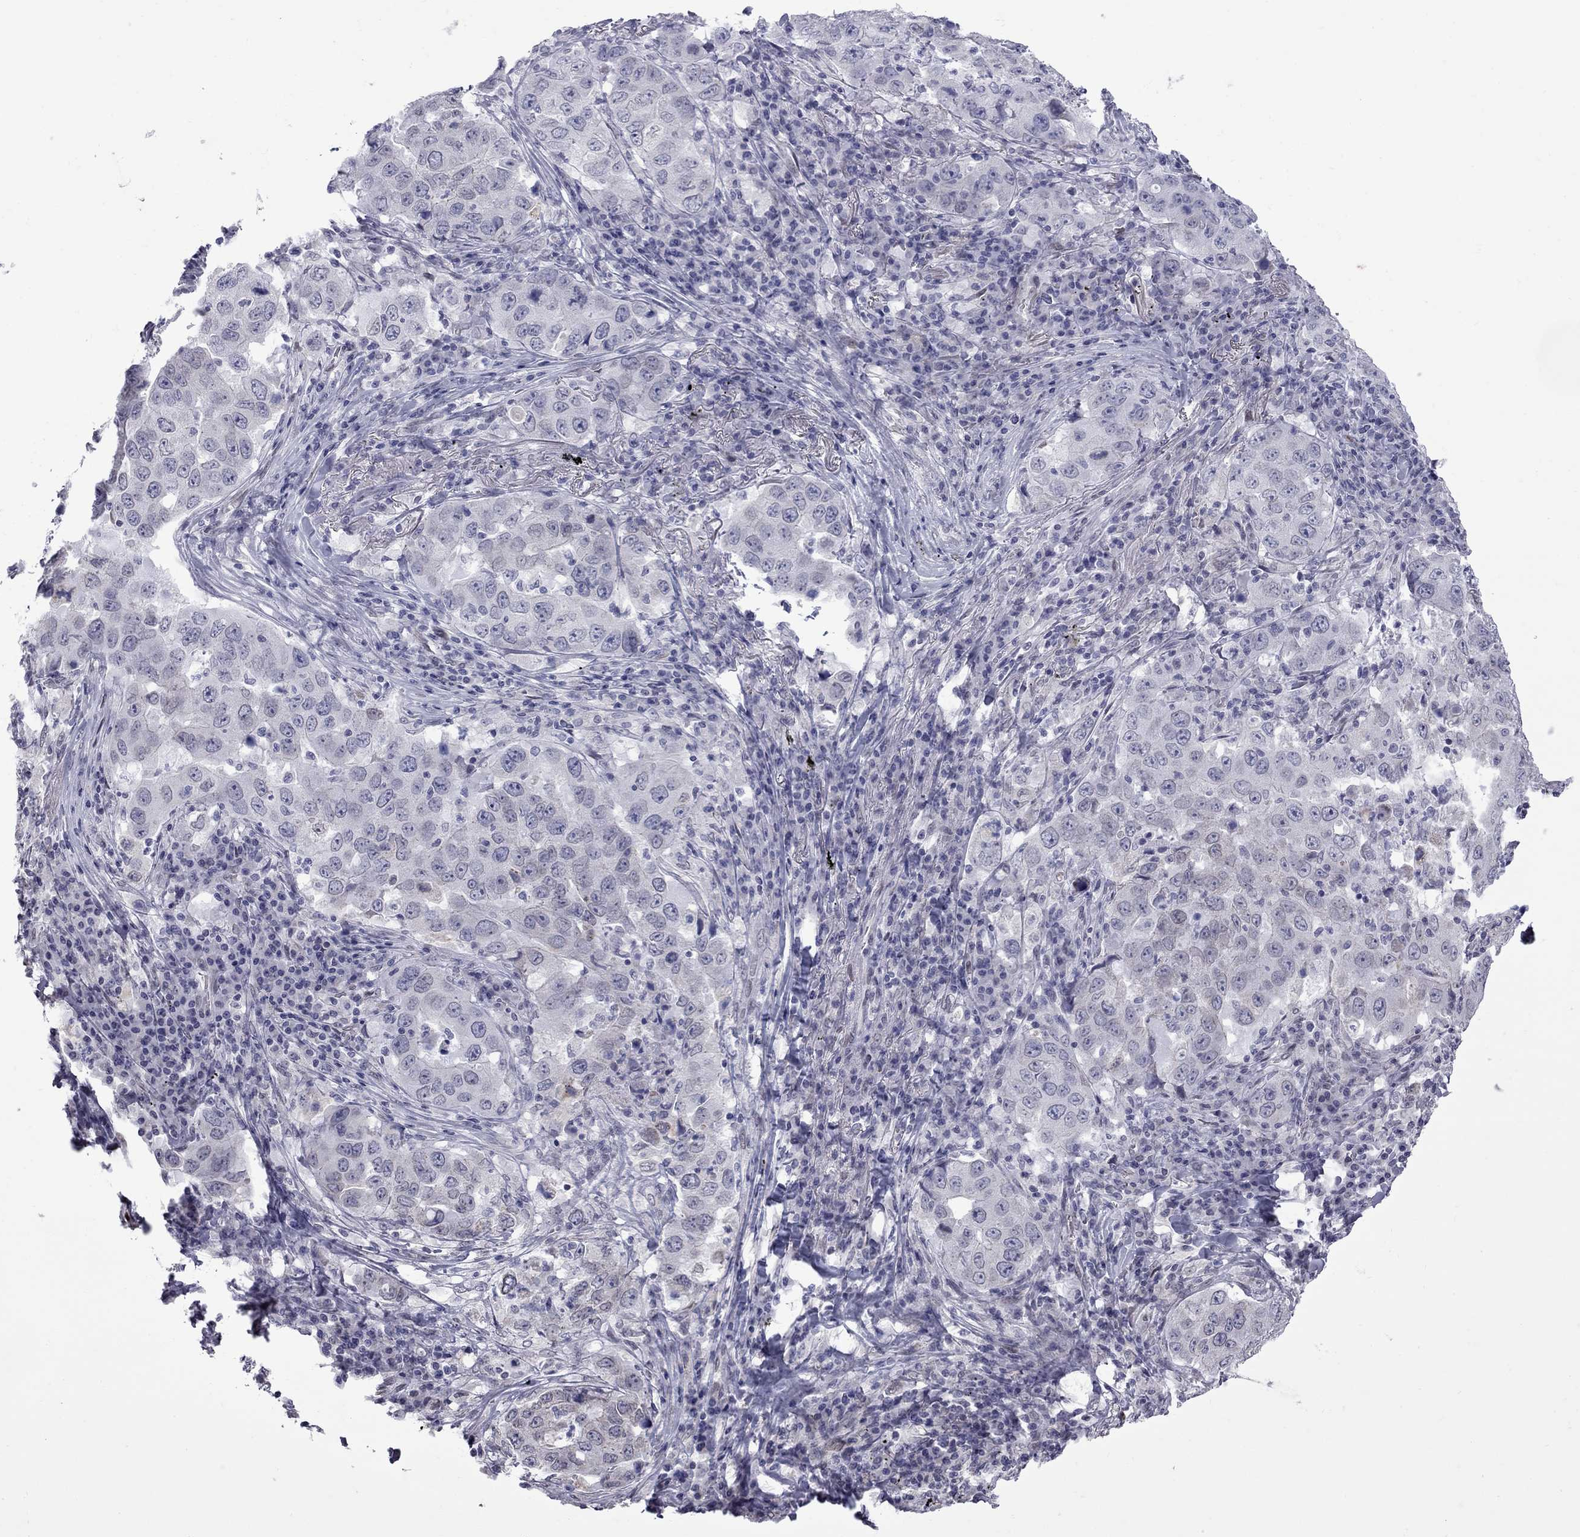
{"staining": {"intensity": "negative", "quantity": "none", "location": "none"}, "tissue": "lung cancer", "cell_type": "Tumor cells", "image_type": "cancer", "snomed": [{"axis": "morphology", "description": "Adenocarcinoma, NOS"}, {"axis": "topography", "description": "Lung"}], "caption": "Tumor cells are negative for brown protein staining in lung adenocarcinoma. (Immunohistochemistry, brightfield microscopy, high magnification).", "gene": "CLTCL1", "patient": {"sex": "male", "age": 73}}